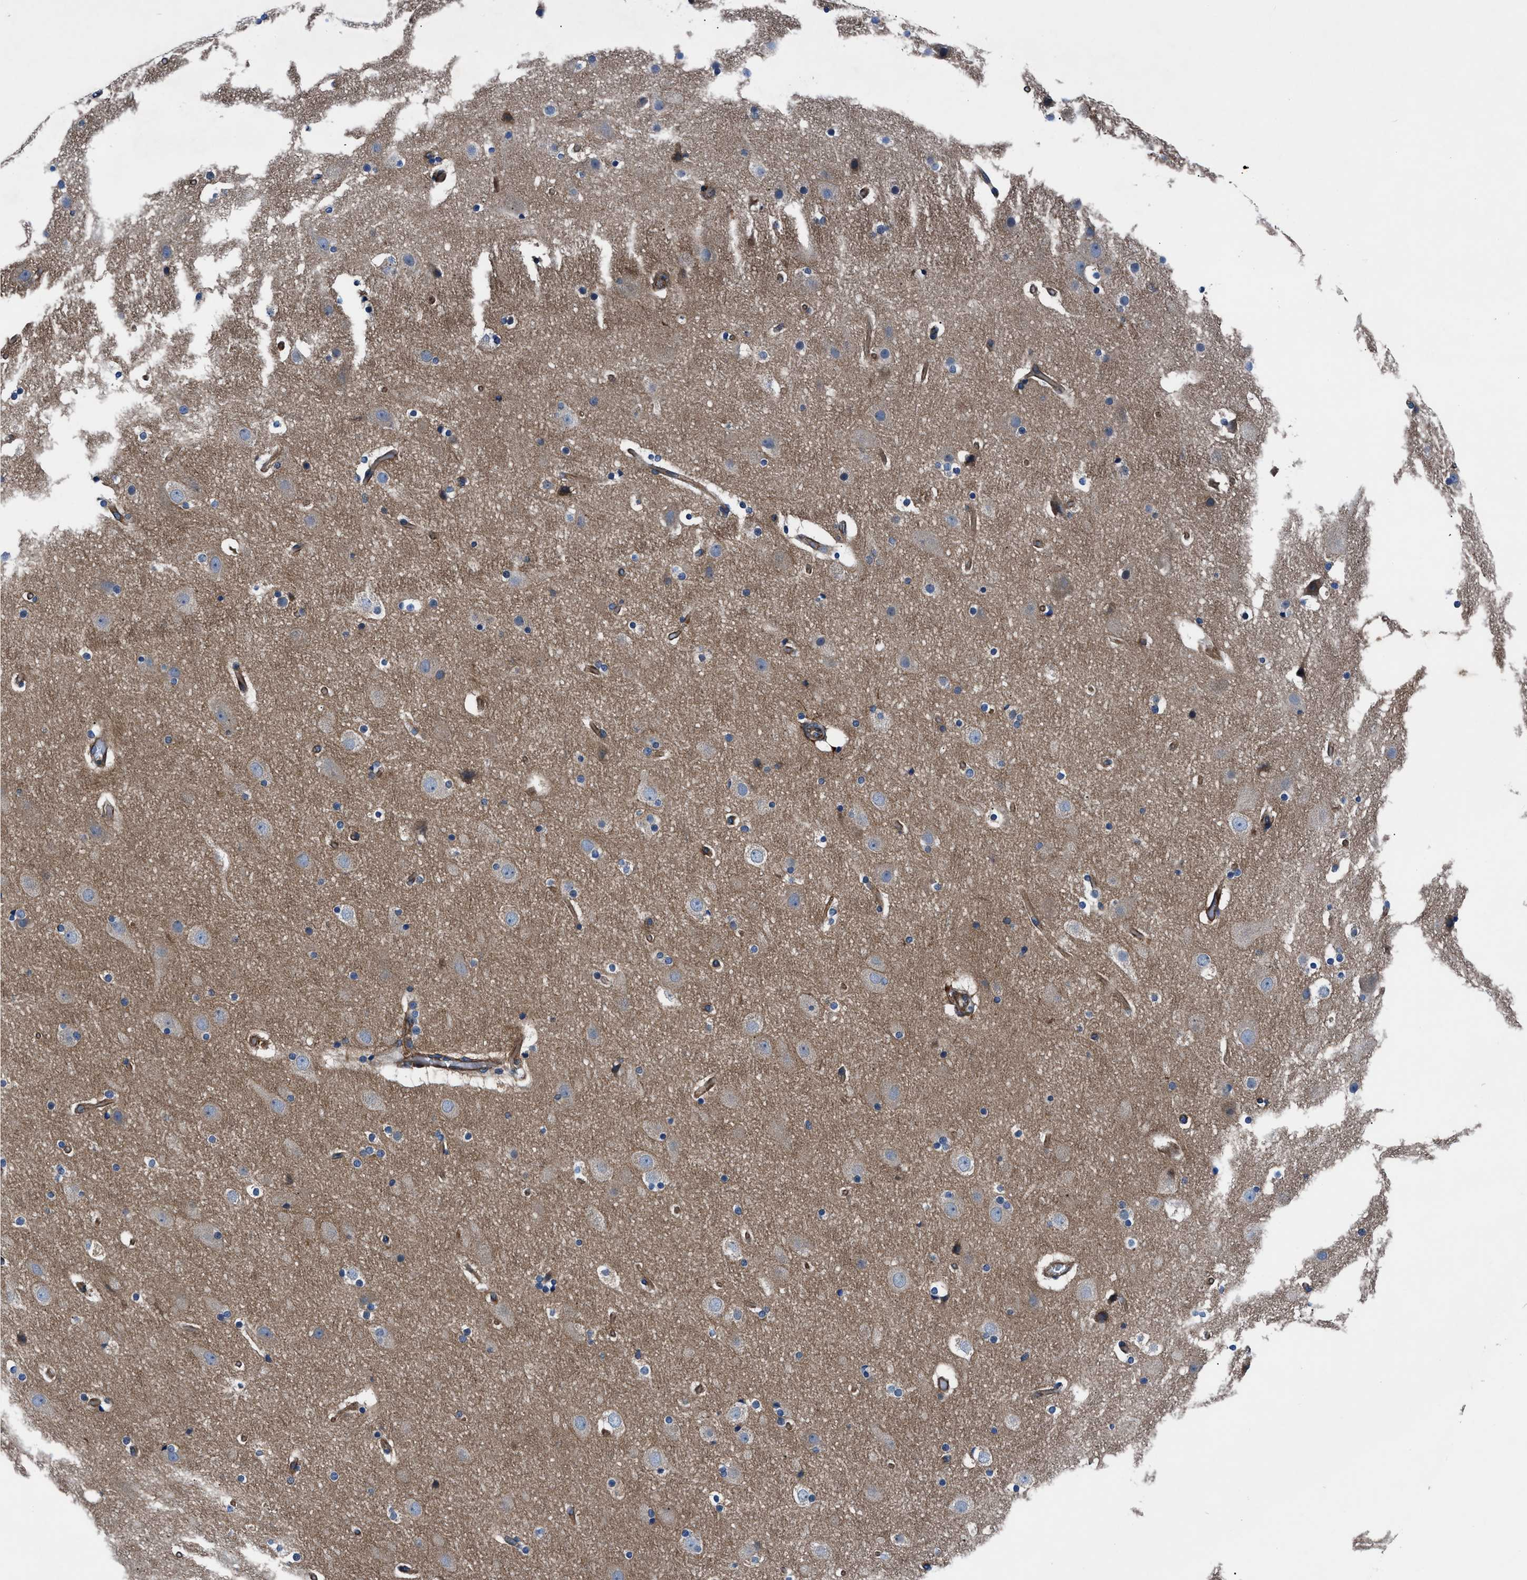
{"staining": {"intensity": "moderate", "quantity": "25%-75%", "location": "cytoplasmic/membranous"}, "tissue": "cerebral cortex", "cell_type": "Endothelial cells", "image_type": "normal", "snomed": [{"axis": "morphology", "description": "Normal tissue, NOS"}, {"axis": "topography", "description": "Cerebral cortex"}], "caption": "Immunohistochemical staining of benign cerebral cortex displays moderate cytoplasmic/membranous protein positivity in approximately 25%-75% of endothelial cells.", "gene": "TRIP4", "patient": {"sex": "male", "age": 57}}